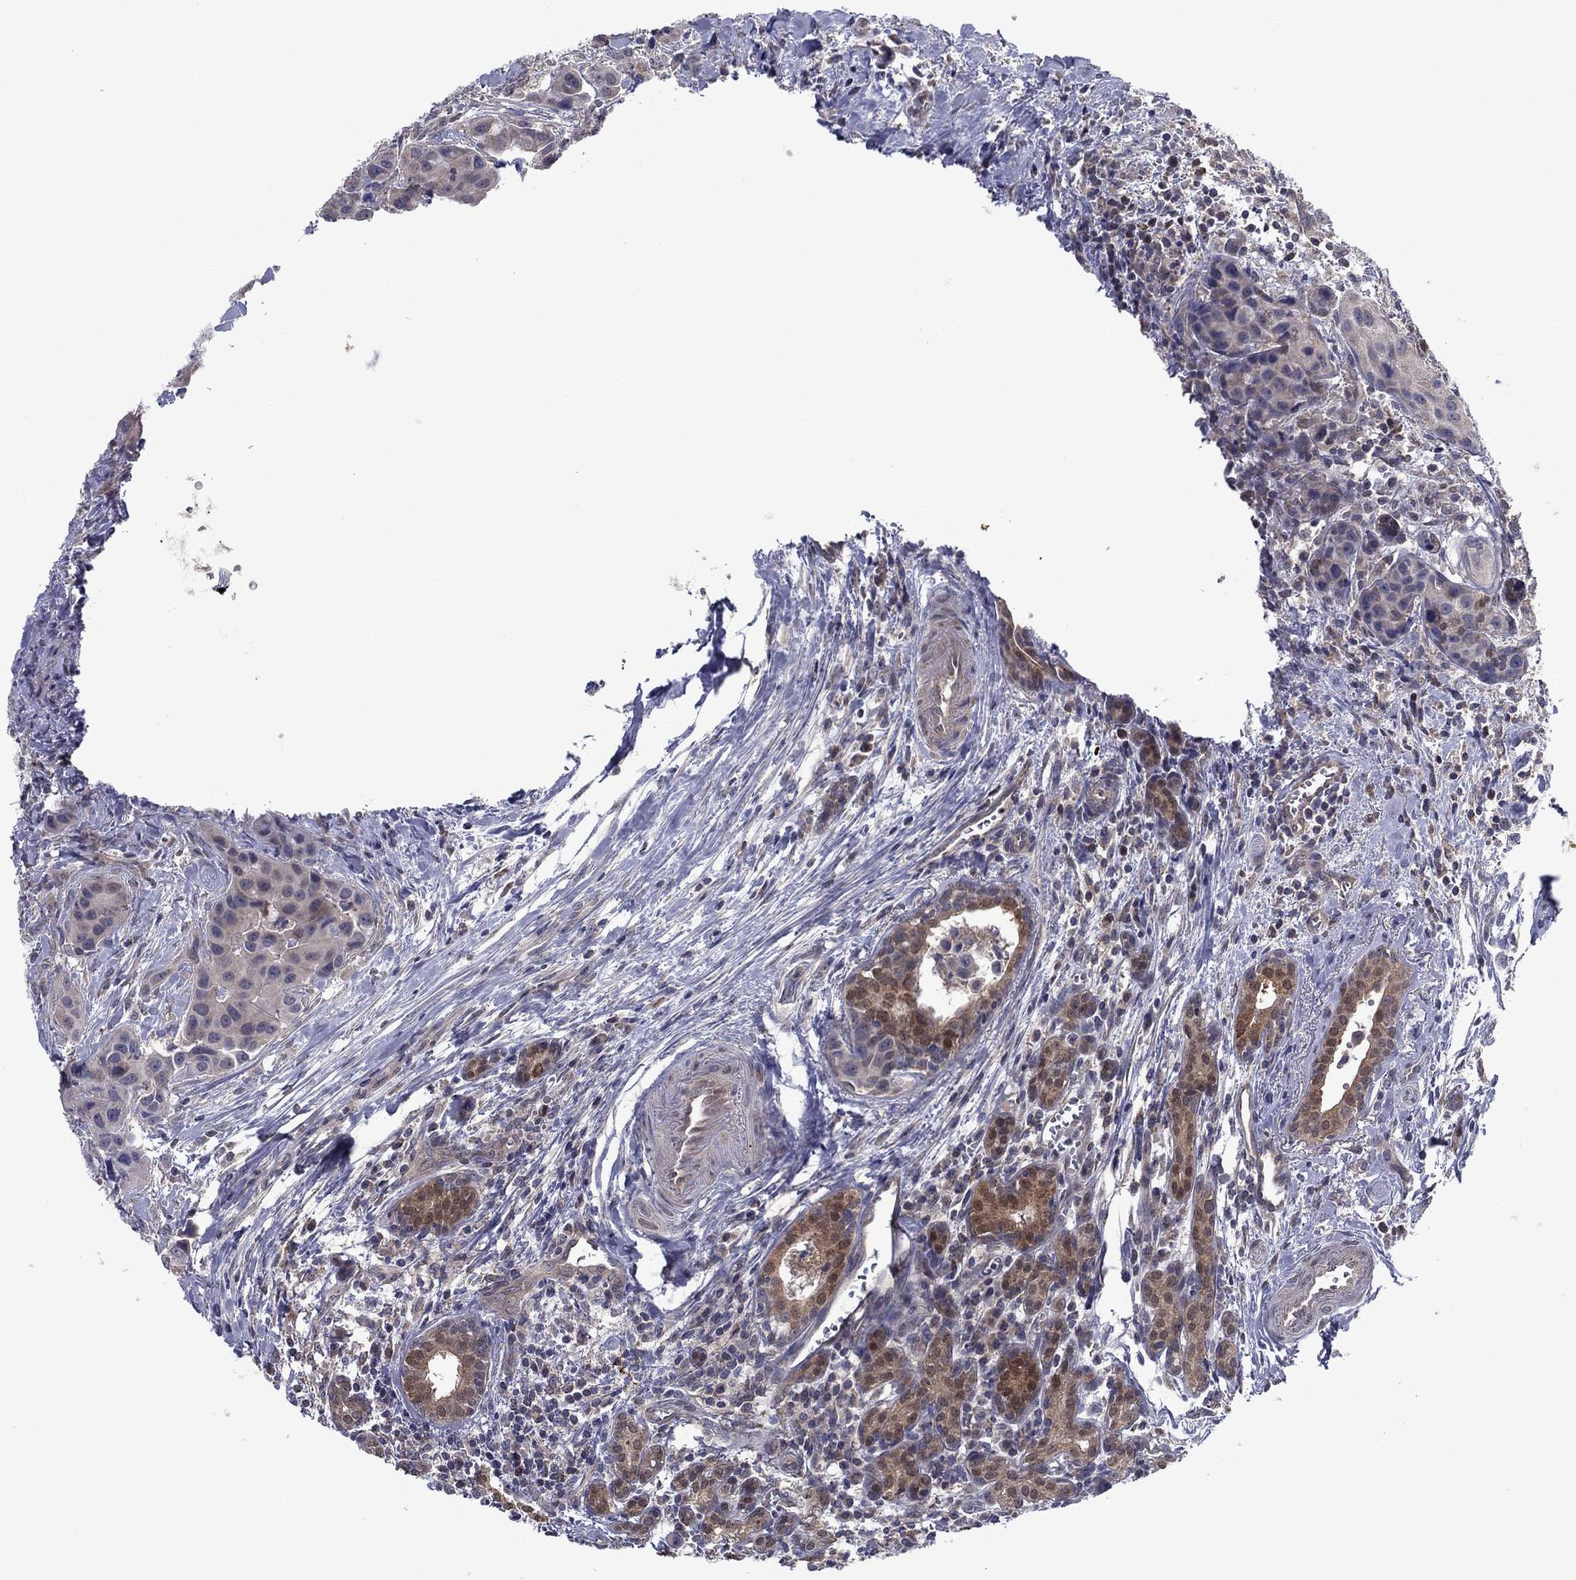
{"staining": {"intensity": "moderate", "quantity": "25%-75%", "location": "cytoplasmic/membranous"}, "tissue": "head and neck cancer", "cell_type": "Tumor cells", "image_type": "cancer", "snomed": [{"axis": "morphology", "description": "Adenocarcinoma, NOS"}, {"axis": "topography", "description": "Head-Neck"}], "caption": "Protein expression analysis of human head and neck adenocarcinoma reveals moderate cytoplasmic/membranous staining in approximately 25%-75% of tumor cells.", "gene": "GRHPR", "patient": {"sex": "male", "age": 76}}